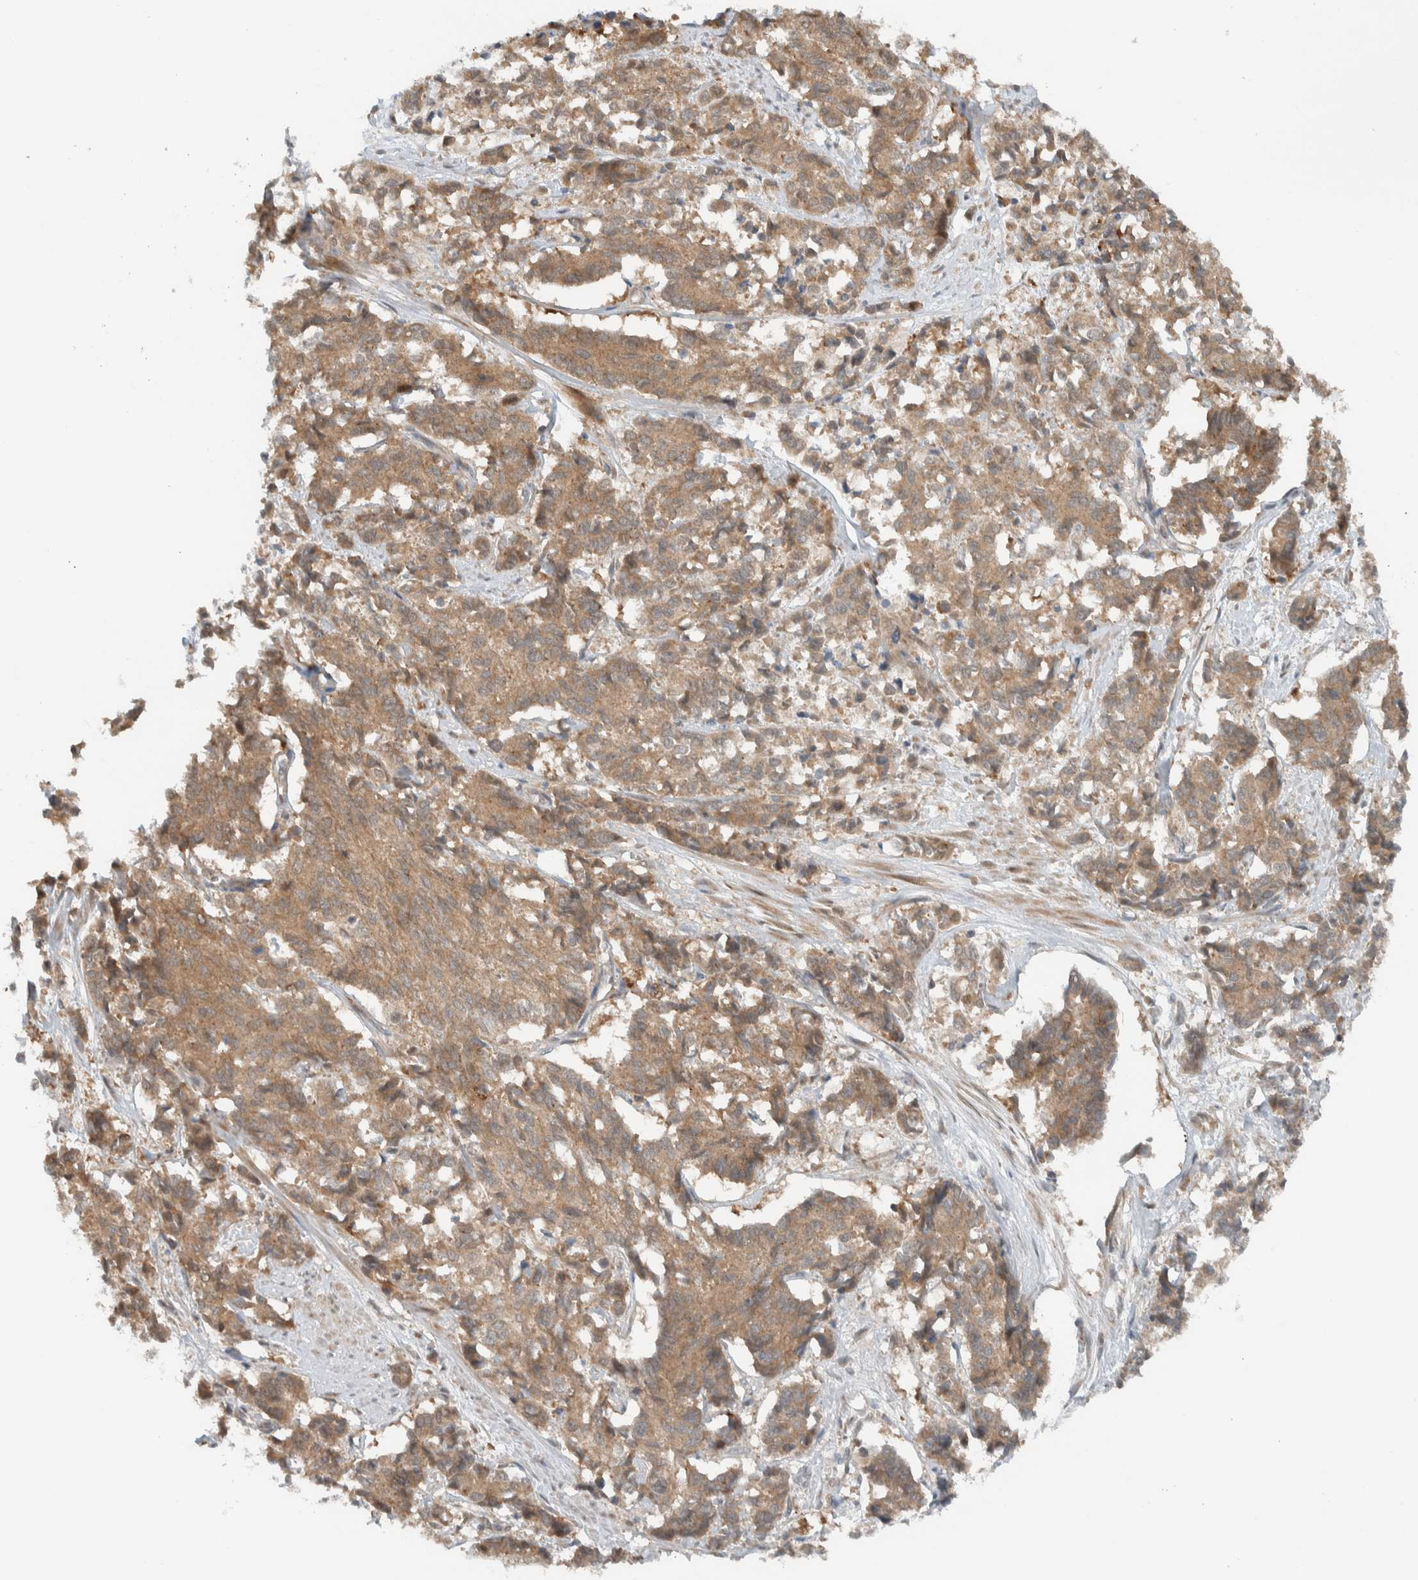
{"staining": {"intensity": "weak", "quantity": ">75%", "location": "cytoplasmic/membranous"}, "tissue": "cervical cancer", "cell_type": "Tumor cells", "image_type": "cancer", "snomed": [{"axis": "morphology", "description": "Squamous cell carcinoma, NOS"}, {"axis": "topography", "description": "Cervix"}], "caption": "Cervical cancer (squamous cell carcinoma) stained with DAB (3,3'-diaminobenzidine) immunohistochemistry shows low levels of weak cytoplasmic/membranous staining in about >75% of tumor cells.", "gene": "KLHL6", "patient": {"sex": "female", "age": 35}}